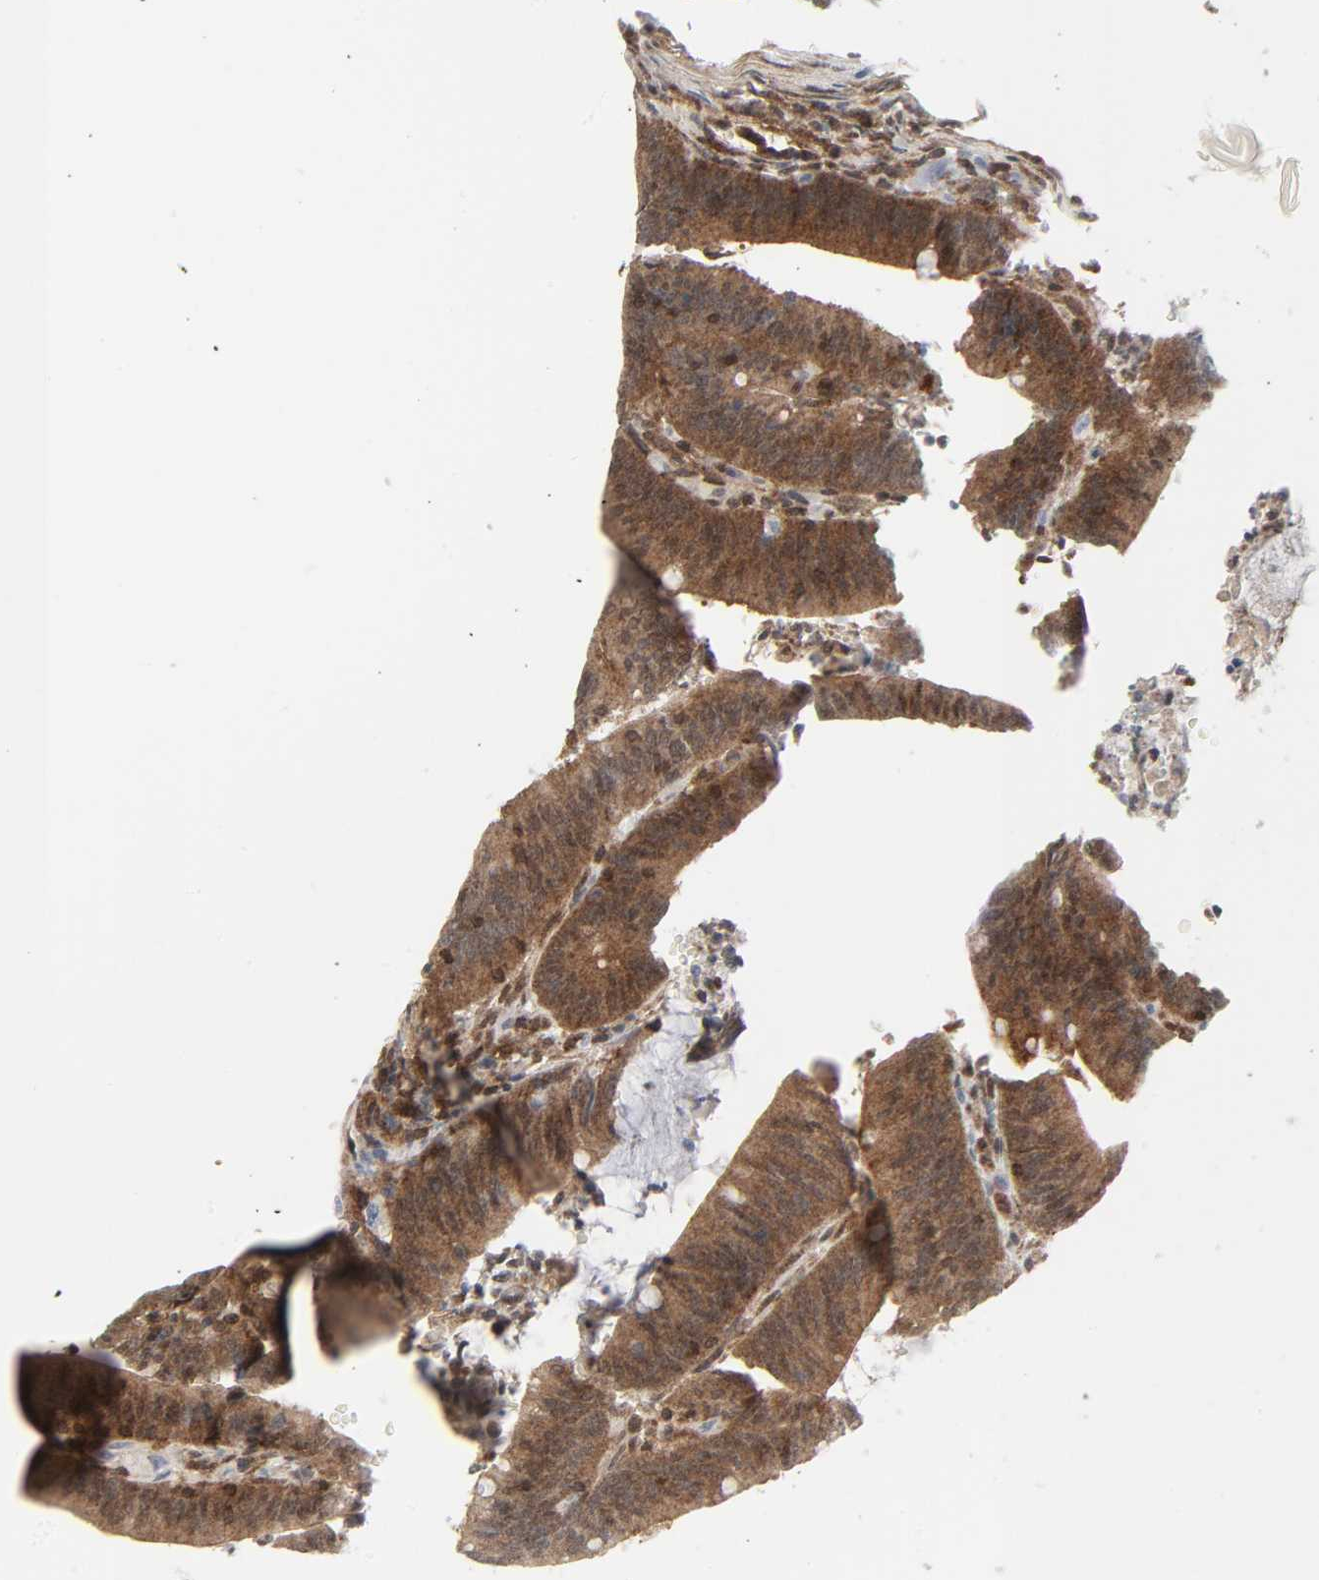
{"staining": {"intensity": "moderate", "quantity": ">75%", "location": "cytoplasmic/membranous"}, "tissue": "colorectal cancer", "cell_type": "Tumor cells", "image_type": "cancer", "snomed": [{"axis": "morphology", "description": "Adenocarcinoma, NOS"}, {"axis": "topography", "description": "Rectum"}], "caption": "High-magnification brightfield microscopy of colorectal cancer stained with DAB (brown) and counterstained with hematoxylin (blue). tumor cells exhibit moderate cytoplasmic/membranous staining is appreciated in approximately>75% of cells.", "gene": "GSK3A", "patient": {"sex": "female", "age": 66}}